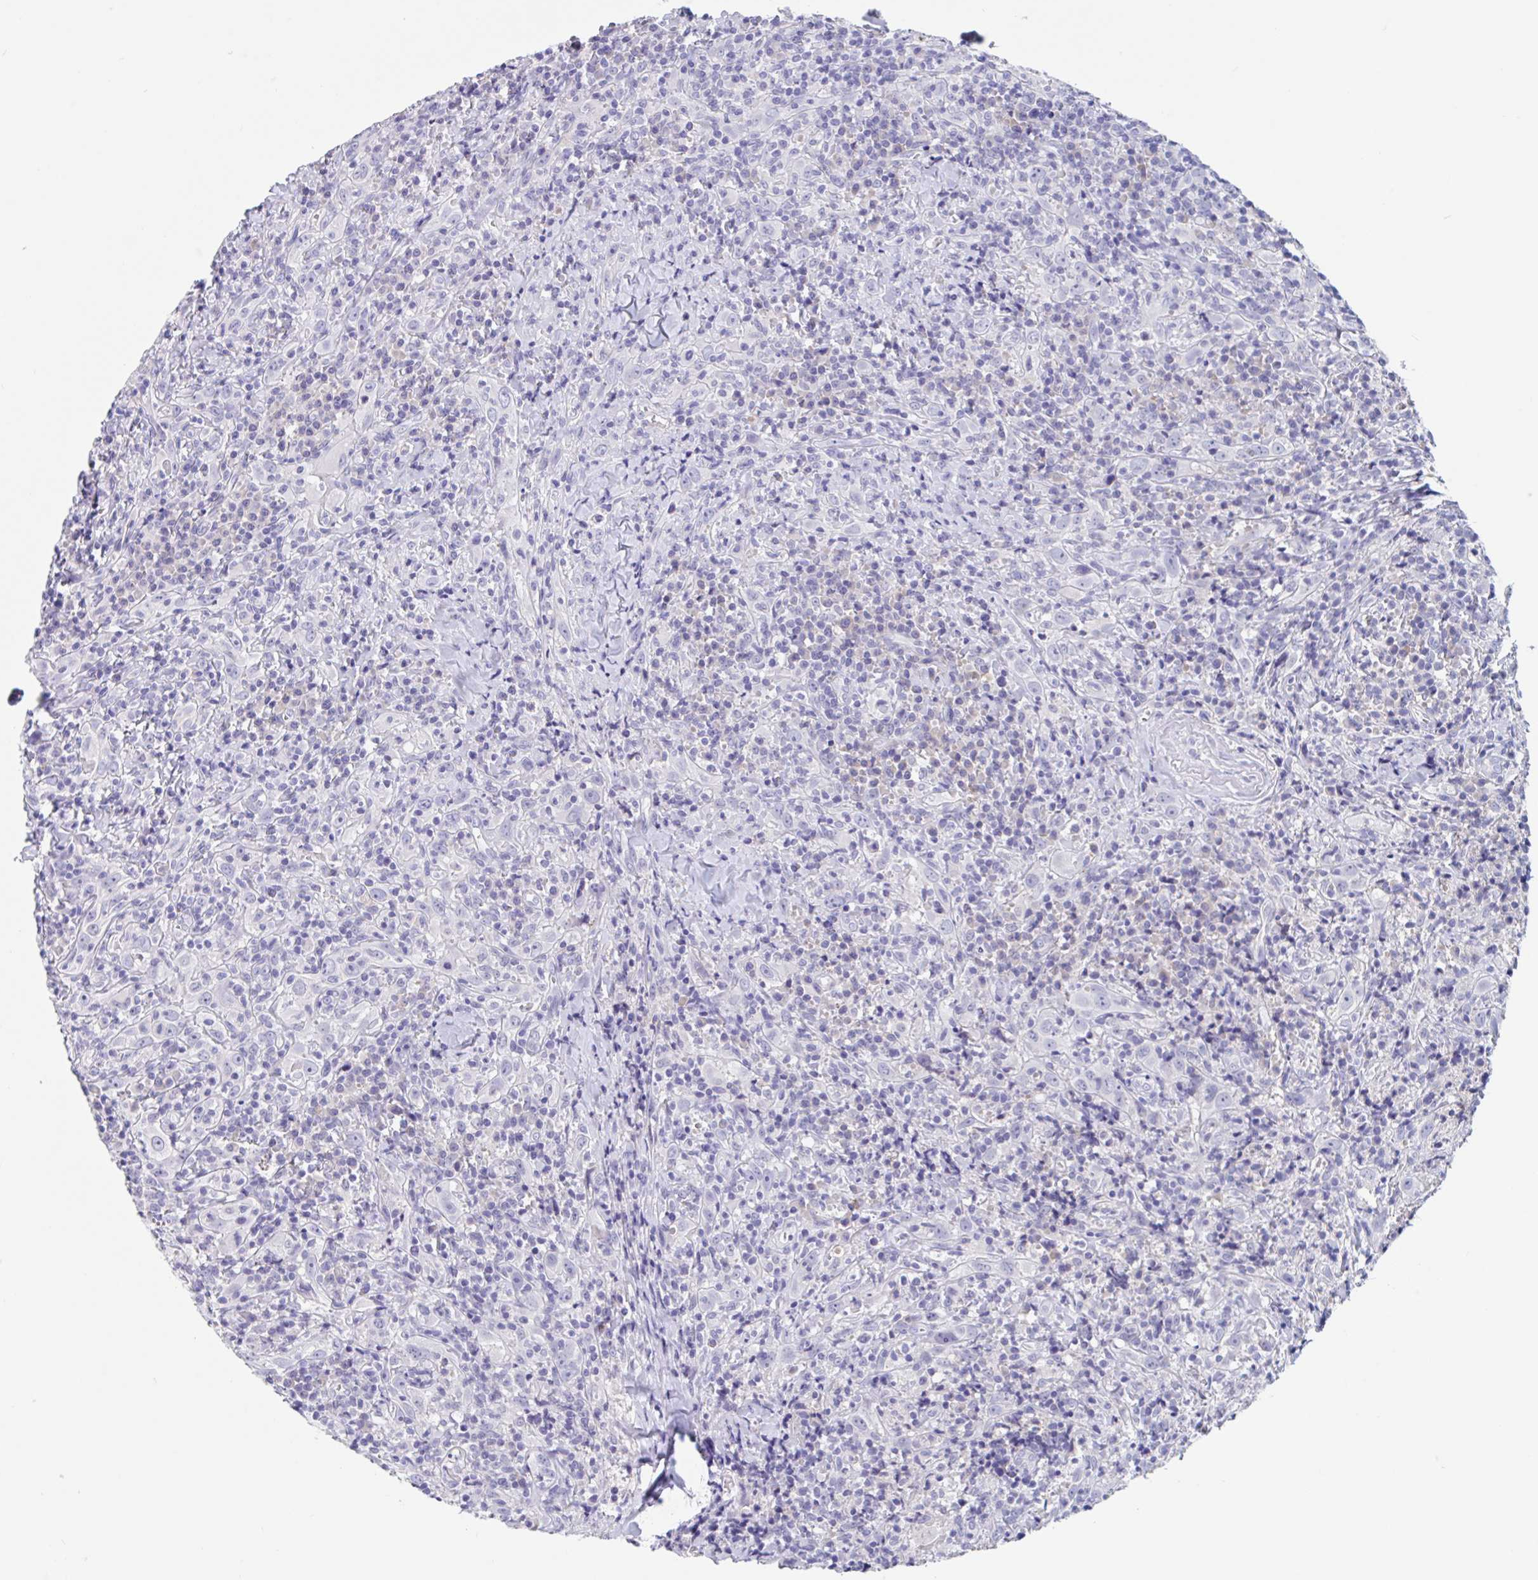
{"staining": {"intensity": "negative", "quantity": "none", "location": "none"}, "tissue": "head and neck cancer", "cell_type": "Tumor cells", "image_type": "cancer", "snomed": [{"axis": "morphology", "description": "Squamous cell carcinoma, NOS"}, {"axis": "topography", "description": "Head-Neck"}], "caption": "Immunohistochemistry (IHC) photomicrograph of human squamous cell carcinoma (head and neck) stained for a protein (brown), which demonstrates no staining in tumor cells.", "gene": "ZNHIT2", "patient": {"sex": "female", "age": 95}}